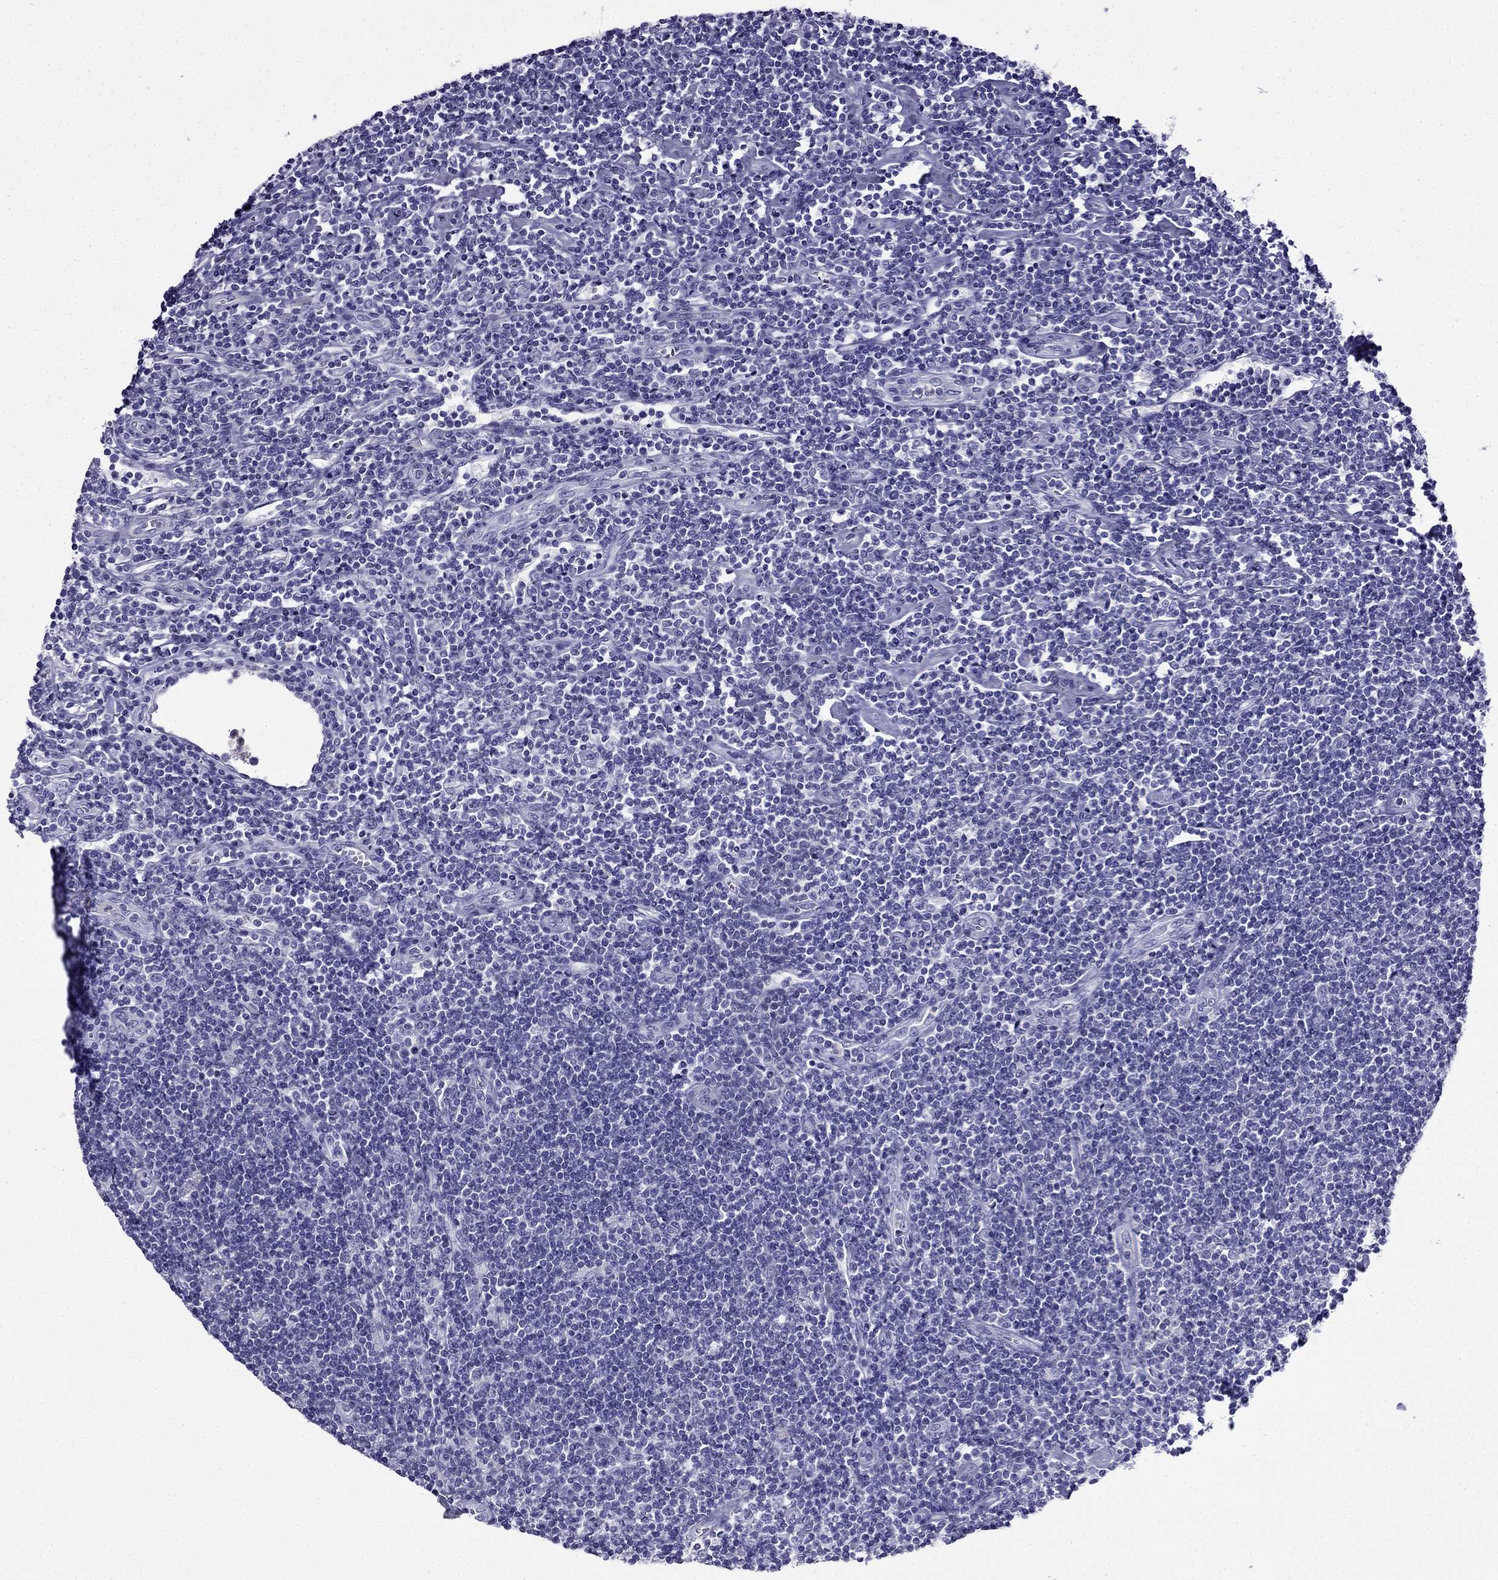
{"staining": {"intensity": "negative", "quantity": "none", "location": "none"}, "tissue": "lymphoma", "cell_type": "Tumor cells", "image_type": "cancer", "snomed": [{"axis": "morphology", "description": "Hodgkin's disease, NOS"}, {"axis": "topography", "description": "Lymph node"}], "caption": "The immunohistochemistry (IHC) micrograph has no significant expression in tumor cells of Hodgkin's disease tissue.", "gene": "CDHR4", "patient": {"sex": "male", "age": 40}}